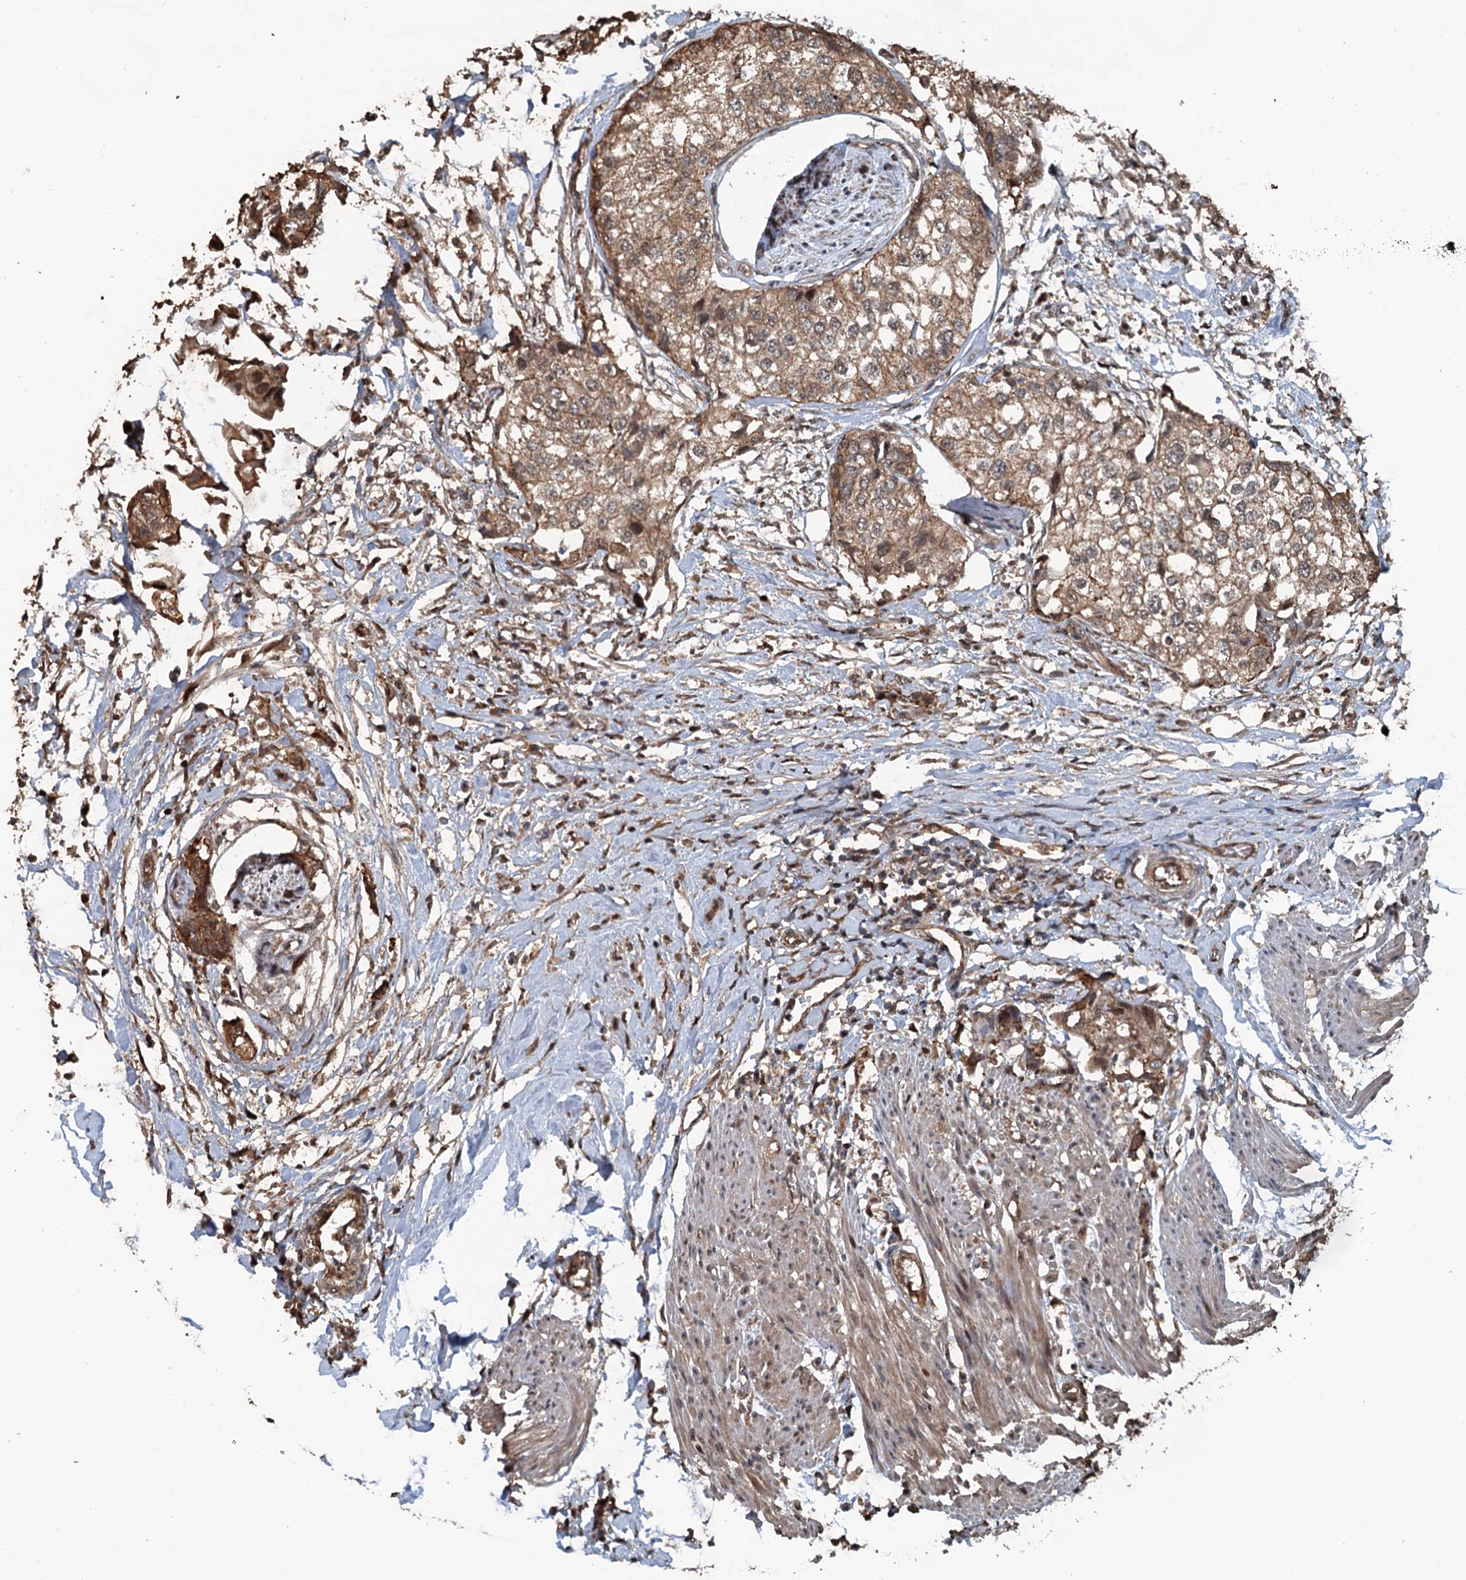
{"staining": {"intensity": "moderate", "quantity": ">75%", "location": "cytoplasmic/membranous"}, "tissue": "urothelial cancer", "cell_type": "Tumor cells", "image_type": "cancer", "snomed": [{"axis": "morphology", "description": "Urothelial carcinoma, High grade"}, {"axis": "topography", "description": "Urinary bladder"}], "caption": "Urothelial cancer stained with a protein marker exhibits moderate staining in tumor cells.", "gene": "TEDC1", "patient": {"sex": "male", "age": 64}}